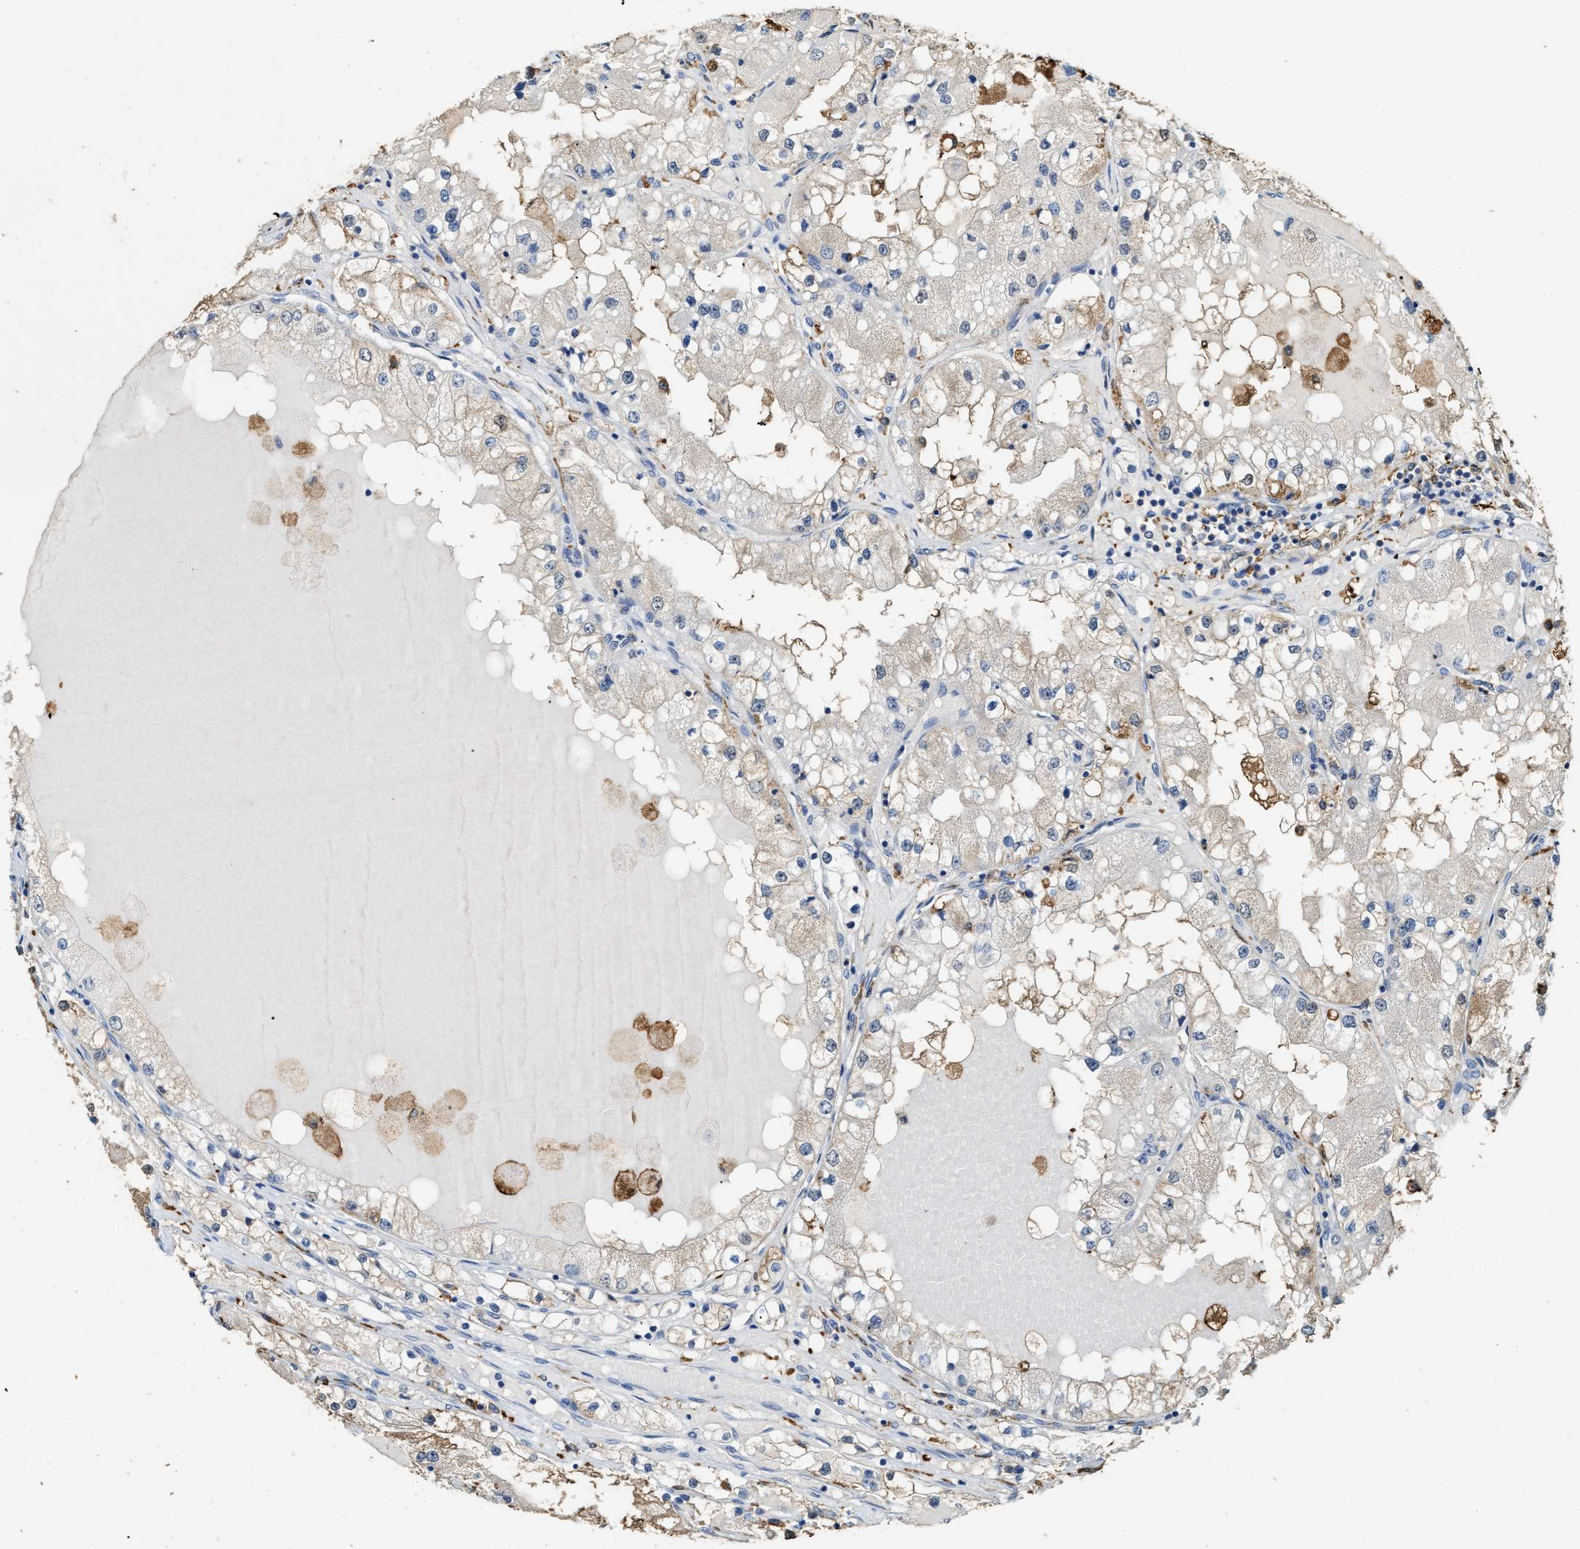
{"staining": {"intensity": "weak", "quantity": "<25%", "location": "cytoplasmic/membranous"}, "tissue": "renal cancer", "cell_type": "Tumor cells", "image_type": "cancer", "snomed": [{"axis": "morphology", "description": "Adenocarcinoma, NOS"}, {"axis": "topography", "description": "Kidney"}], "caption": "DAB (3,3'-diaminobenzidine) immunohistochemical staining of human renal cancer demonstrates no significant staining in tumor cells.", "gene": "GCN1", "patient": {"sex": "male", "age": 68}}